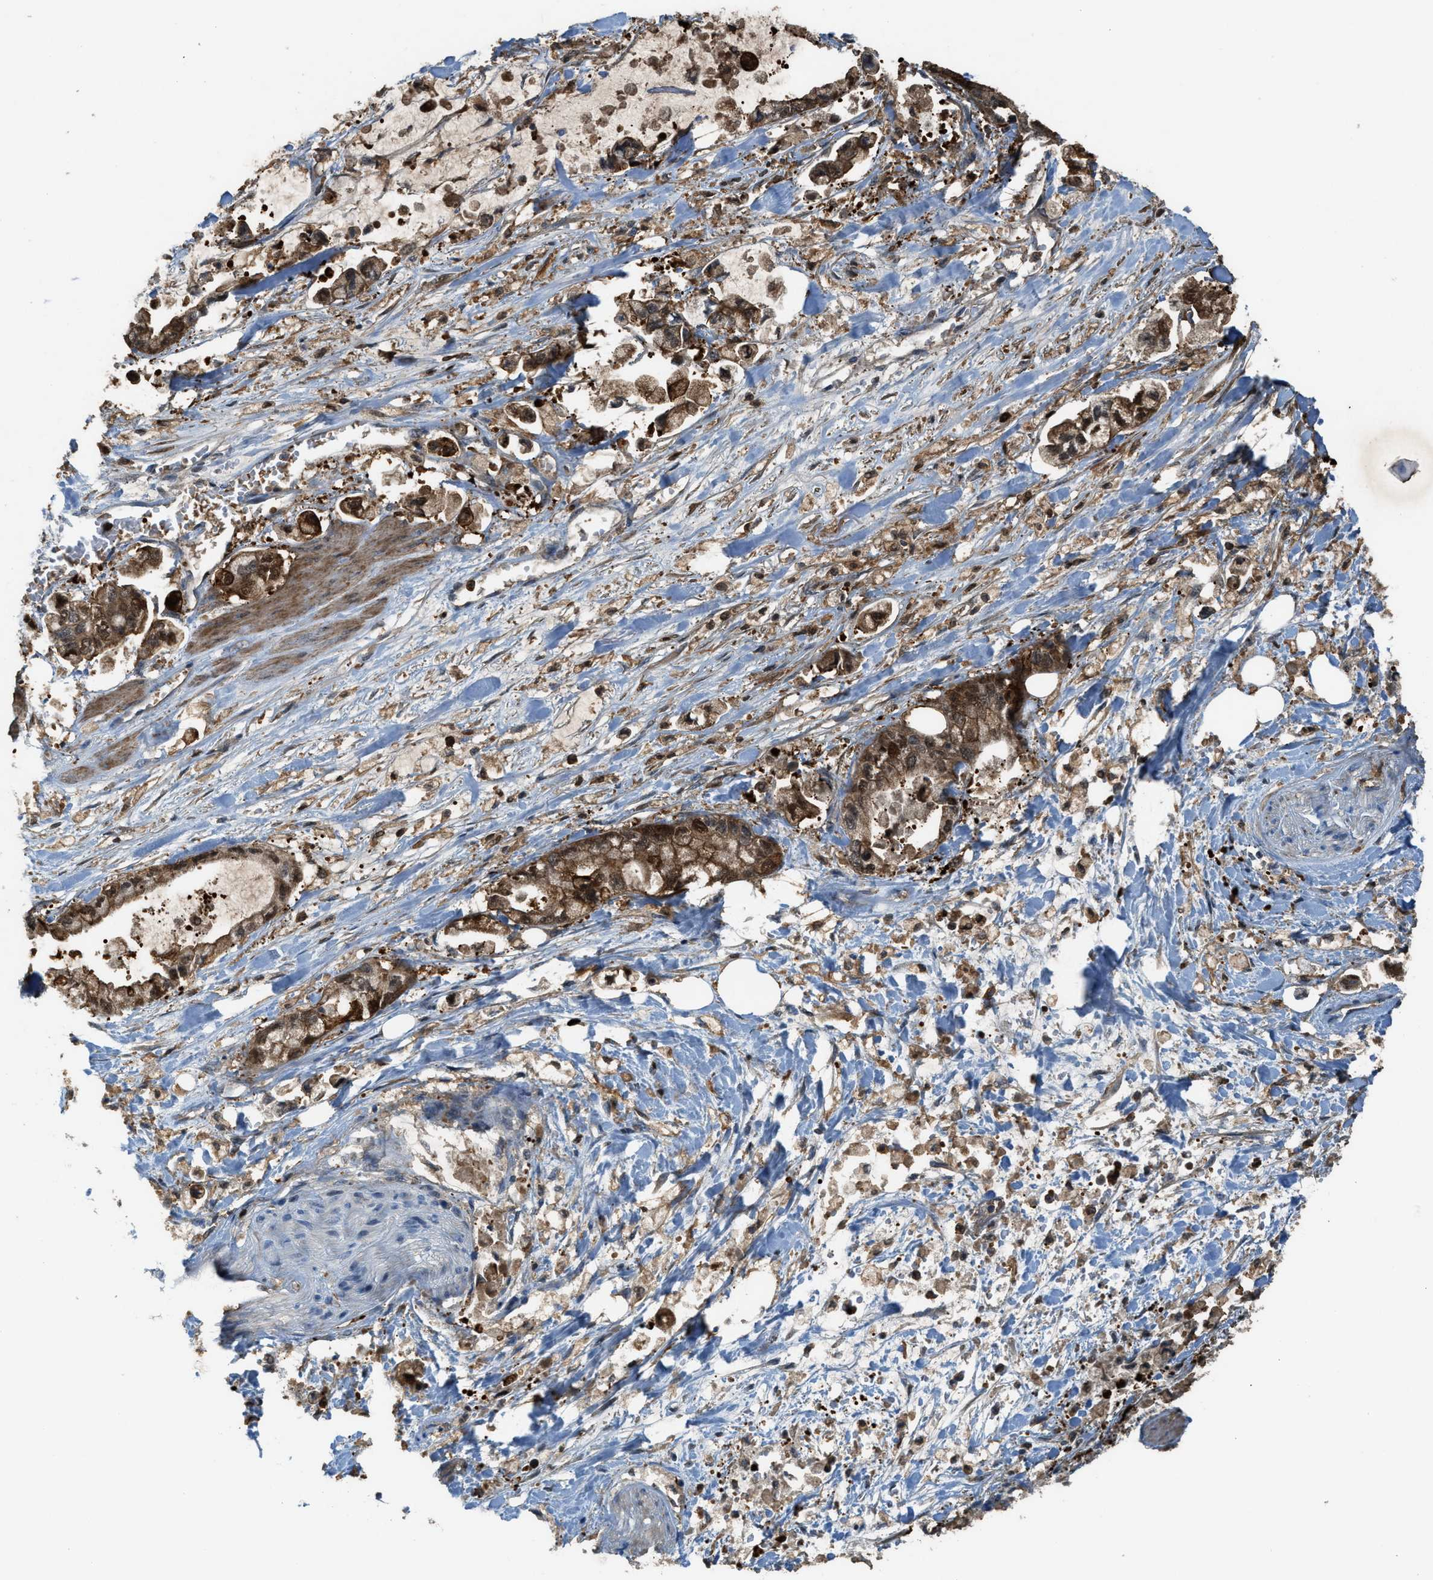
{"staining": {"intensity": "strong", "quantity": ">75%", "location": "cytoplasmic/membranous"}, "tissue": "stomach cancer", "cell_type": "Tumor cells", "image_type": "cancer", "snomed": [{"axis": "morphology", "description": "Normal tissue, NOS"}, {"axis": "morphology", "description": "Adenocarcinoma, NOS"}, {"axis": "topography", "description": "Stomach"}], "caption": "IHC (DAB) staining of stomach adenocarcinoma displays strong cytoplasmic/membranous protein expression in about >75% of tumor cells. (Brightfield microscopy of DAB IHC at high magnification).", "gene": "SERPINB5", "patient": {"sex": "male", "age": 62}}